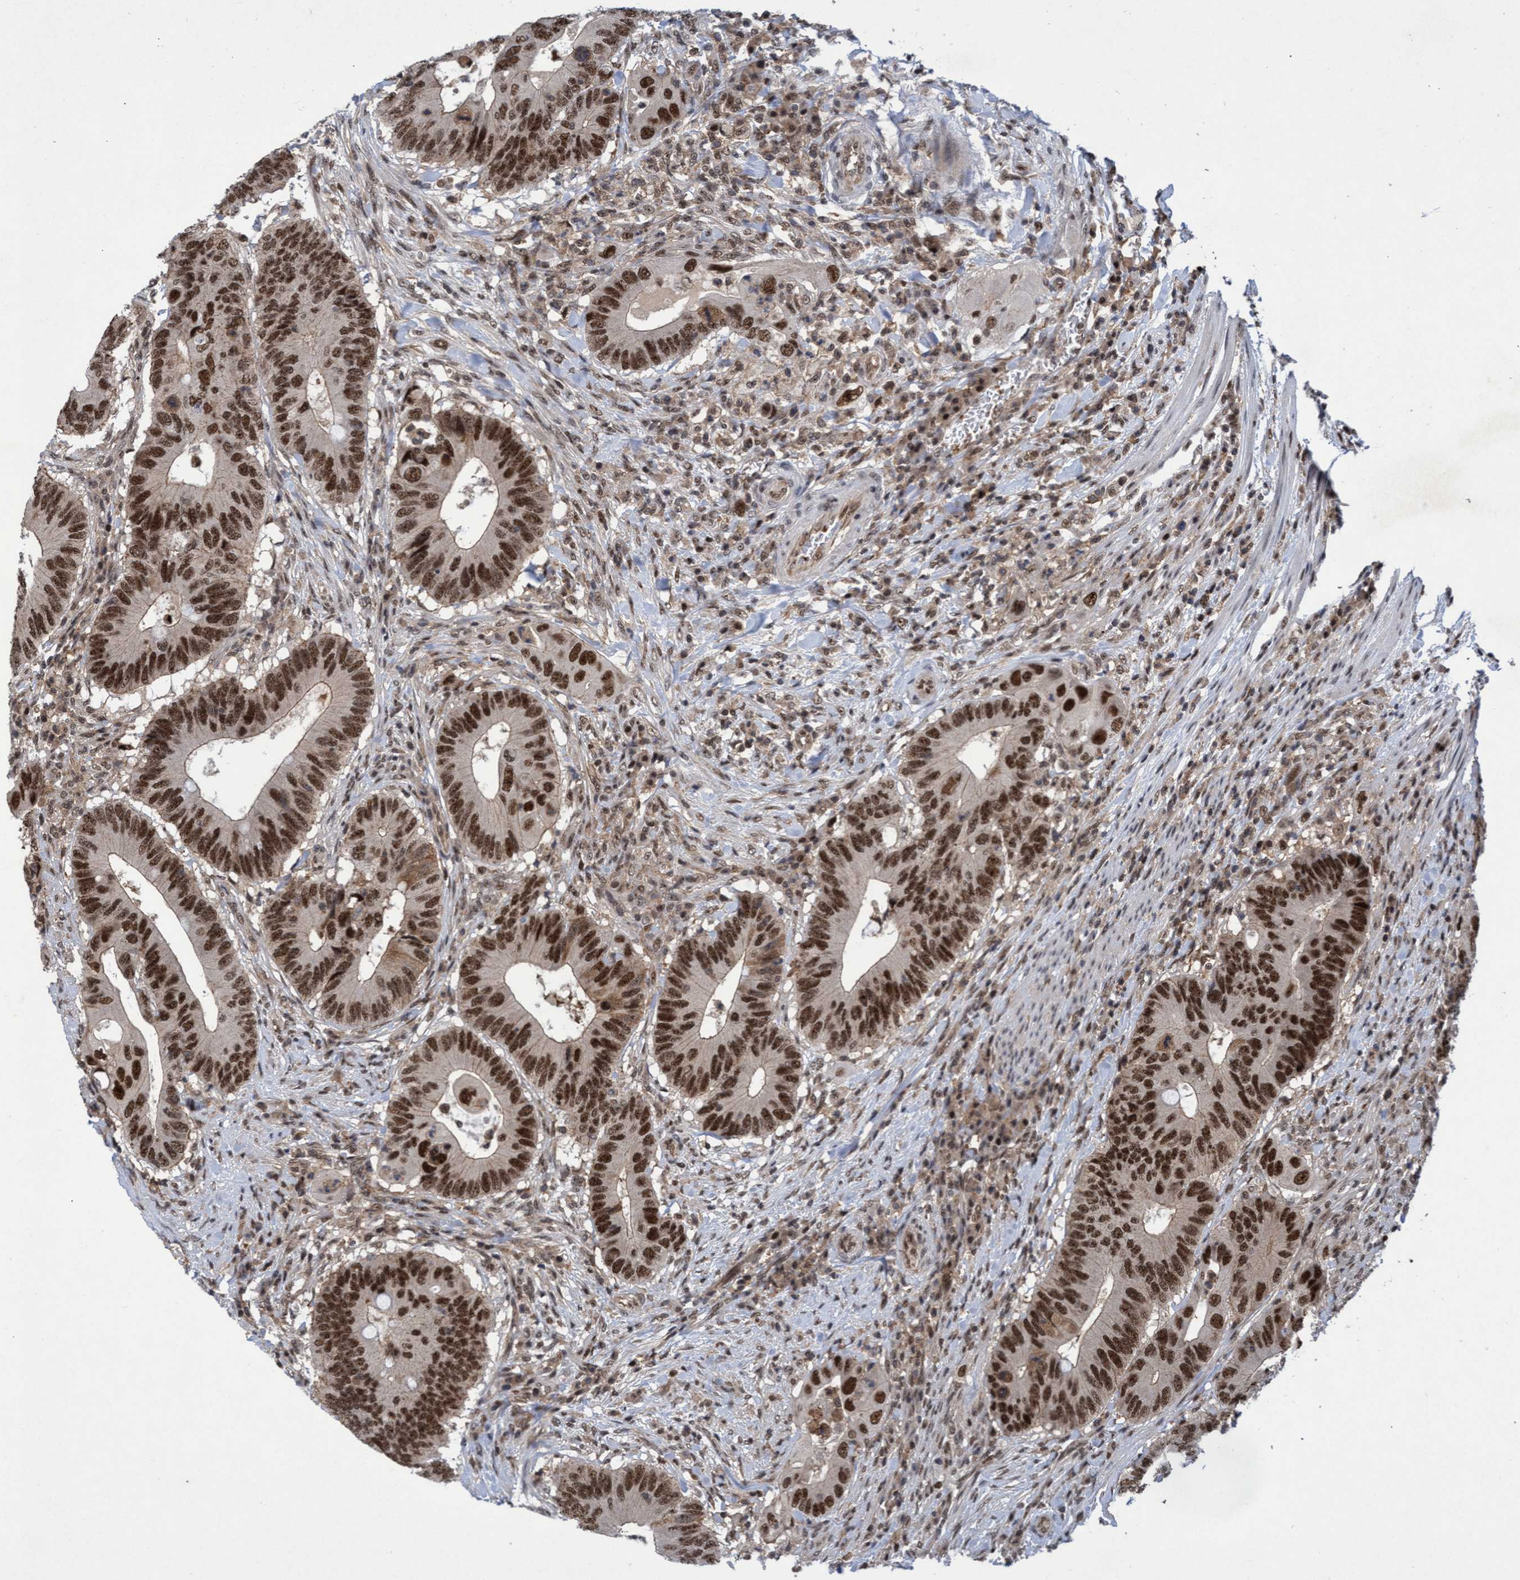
{"staining": {"intensity": "strong", "quantity": ">75%", "location": "nuclear"}, "tissue": "colorectal cancer", "cell_type": "Tumor cells", "image_type": "cancer", "snomed": [{"axis": "morphology", "description": "Adenocarcinoma, NOS"}, {"axis": "topography", "description": "Colon"}], "caption": "High-magnification brightfield microscopy of adenocarcinoma (colorectal) stained with DAB (3,3'-diaminobenzidine) (brown) and counterstained with hematoxylin (blue). tumor cells exhibit strong nuclear expression is identified in approximately>75% of cells.", "gene": "GTF2F1", "patient": {"sex": "male", "age": 71}}